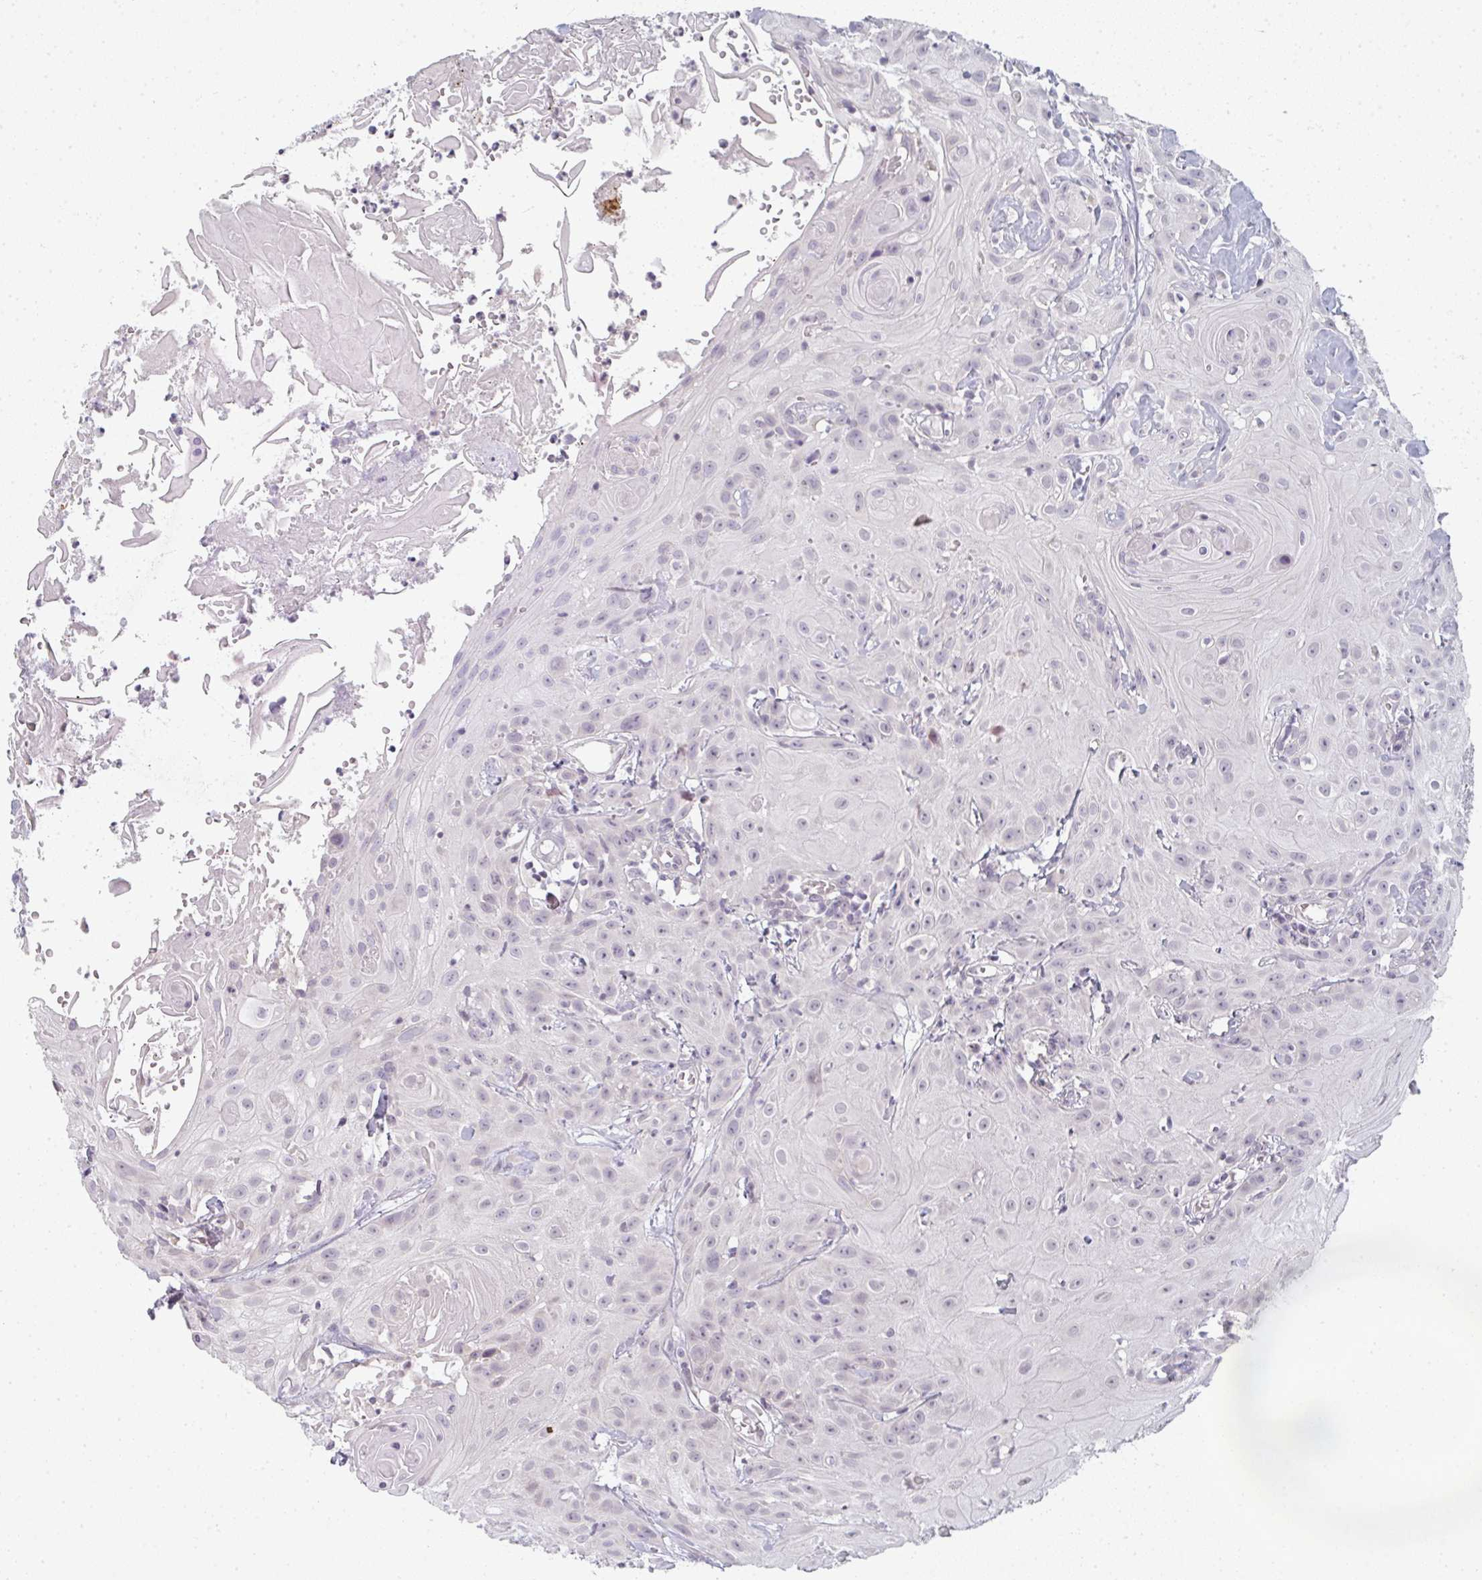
{"staining": {"intensity": "negative", "quantity": "none", "location": "none"}, "tissue": "head and neck cancer", "cell_type": "Tumor cells", "image_type": "cancer", "snomed": [{"axis": "morphology", "description": "Squamous cell carcinoma, NOS"}, {"axis": "topography", "description": "Skin"}, {"axis": "topography", "description": "Head-Neck"}], "caption": "High magnification brightfield microscopy of head and neck cancer stained with DAB (3,3'-diaminobenzidine) (brown) and counterstained with hematoxylin (blue): tumor cells show no significant expression. The staining was performed using DAB (3,3'-diaminobenzidine) to visualize the protein expression in brown, while the nuclei were stained in blue with hematoxylin (Magnification: 20x).", "gene": "RBBP6", "patient": {"sex": "male", "age": 80}}